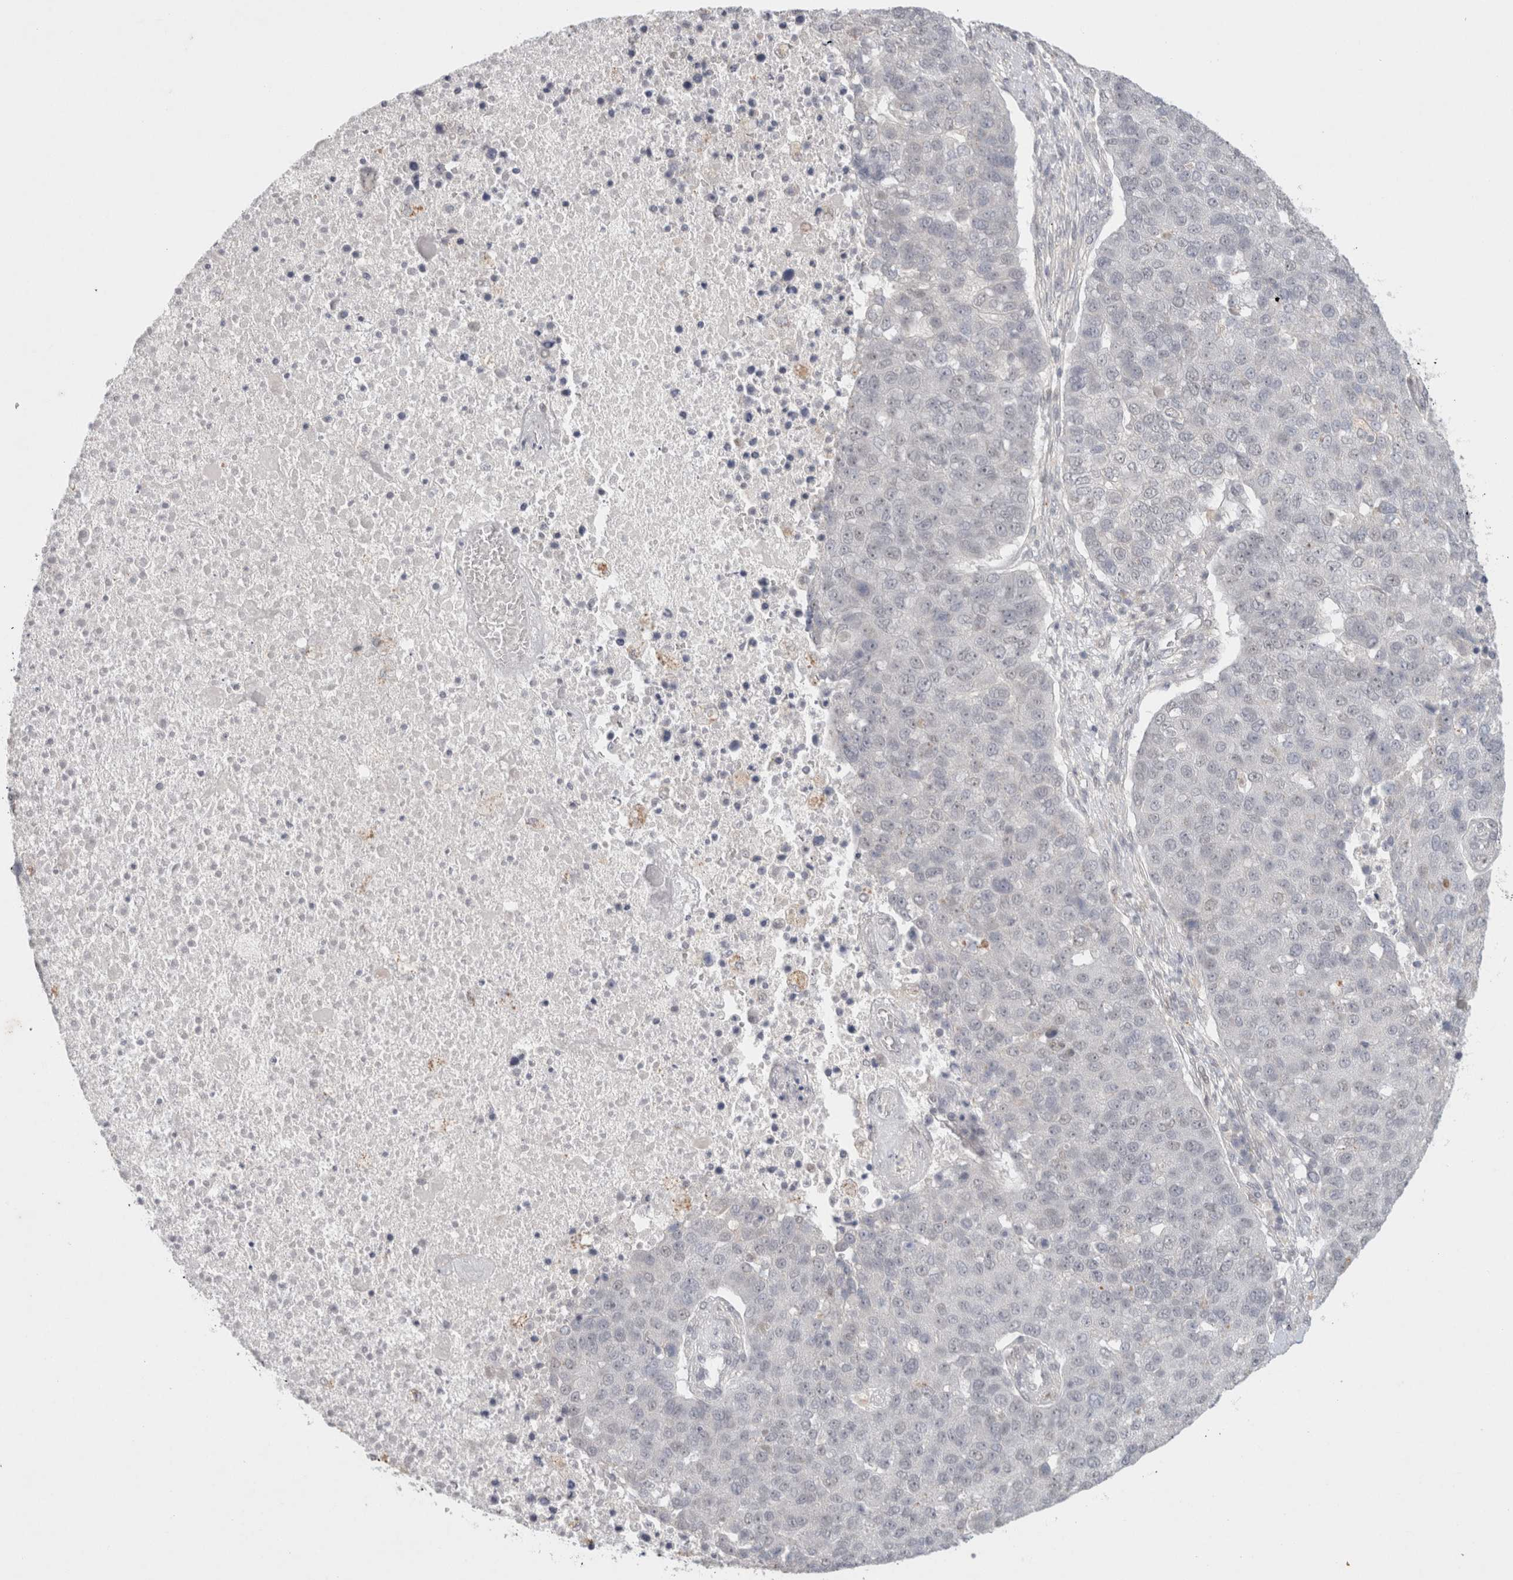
{"staining": {"intensity": "negative", "quantity": "none", "location": "none"}, "tissue": "pancreatic cancer", "cell_type": "Tumor cells", "image_type": "cancer", "snomed": [{"axis": "morphology", "description": "Adenocarcinoma, NOS"}, {"axis": "topography", "description": "Pancreas"}], "caption": "A high-resolution image shows IHC staining of pancreatic cancer, which displays no significant staining in tumor cells. Nuclei are stained in blue.", "gene": "FBXO42", "patient": {"sex": "female", "age": 61}}